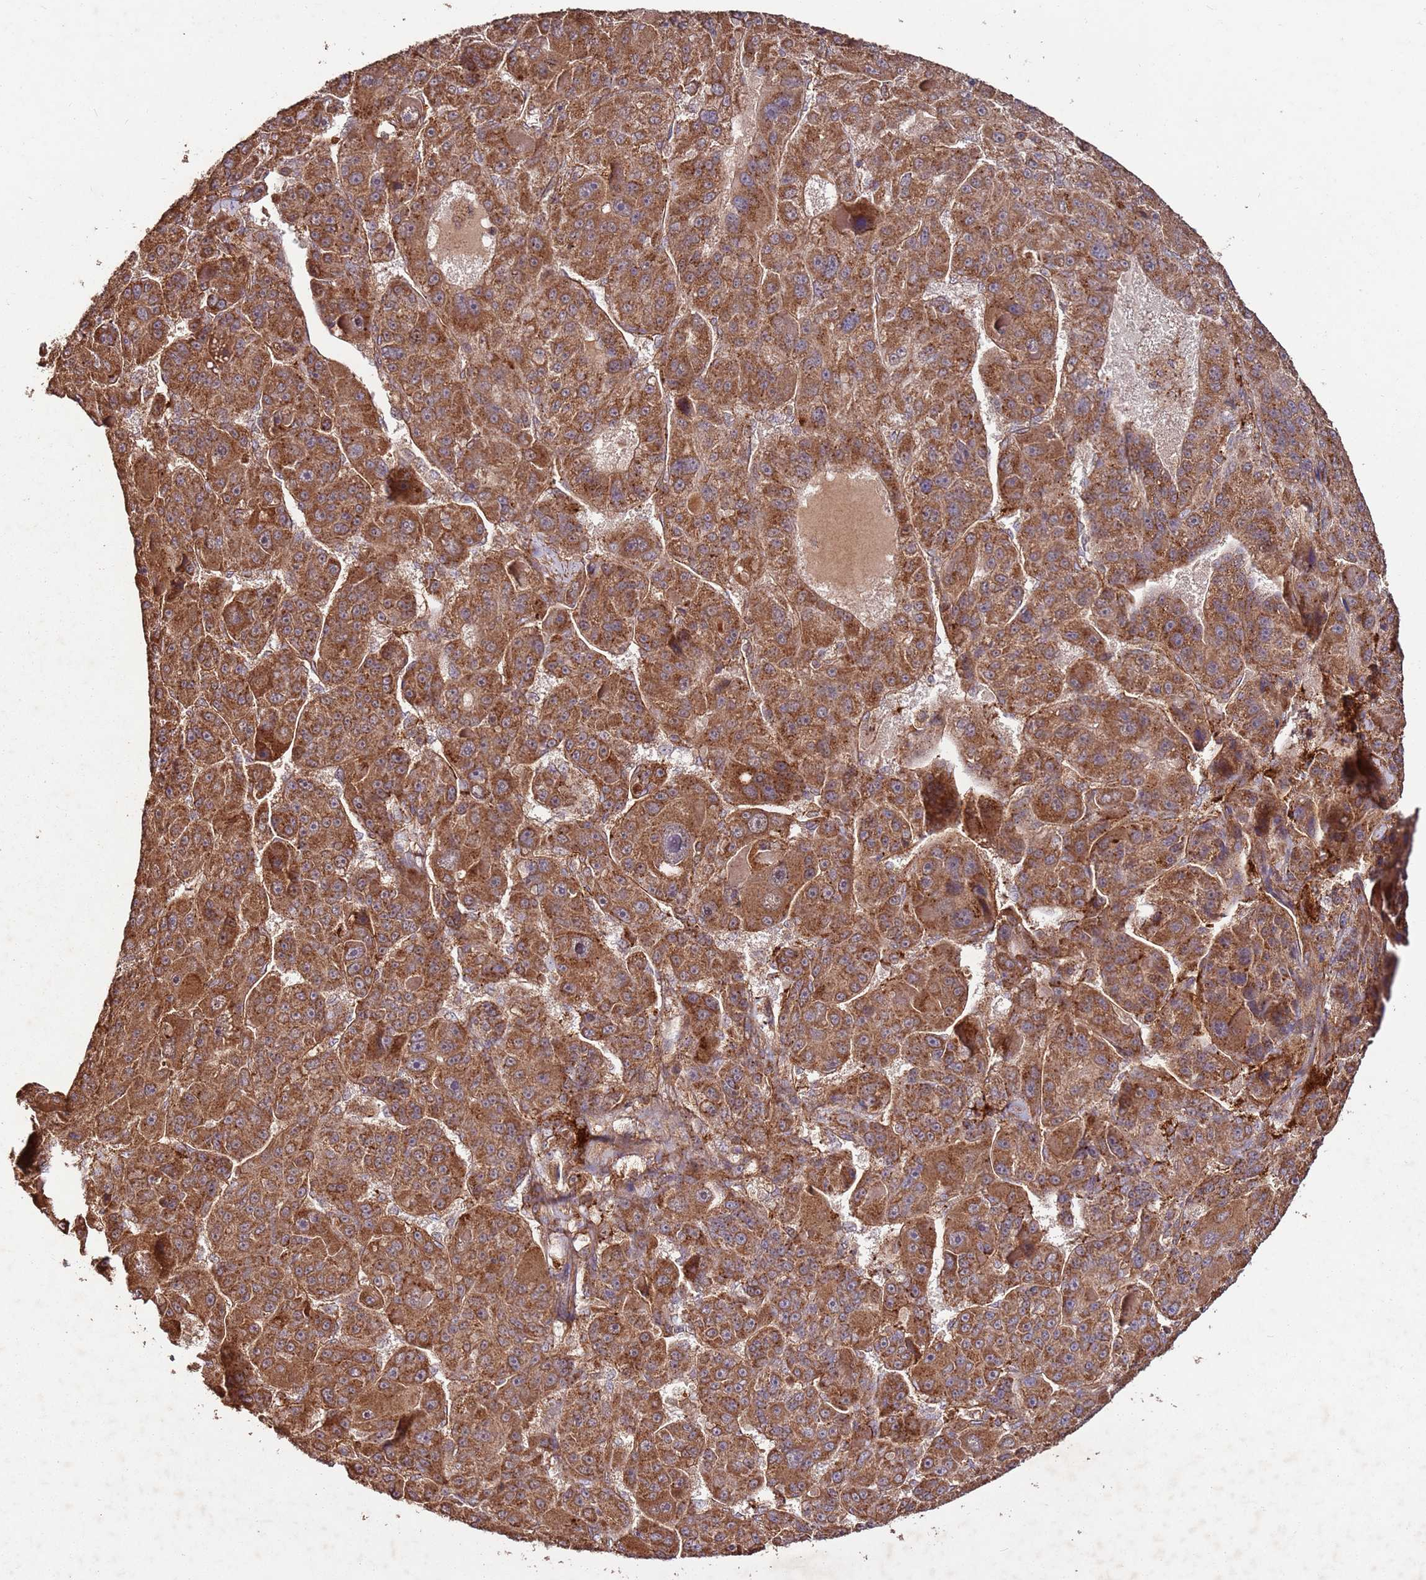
{"staining": {"intensity": "strong", "quantity": ">75%", "location": "cytoplasmic/membranous"}, "tissue": "liver cancer", "cell_type": "Tumor cells", "image_type": "cancer", "snomed": [{"axis": "morphology", "description": "Carcinoma, Hepatocellular, NOS"}, {"axis": "topography", "description": "Liver"}], "caption": "High-magnification brightfield microscopy of liver hepatocellular carcinoma stained with DAB (3,3'-diaminobenzidine) (brown) and counterstained with hematoxylin (blue). tumor cells exhibit strong cytoplasmic/membranous expression is appreciated in approximately>75% of cells.", "gene": "FAM186A", "patient": {"sex": "male", "age": 76}}